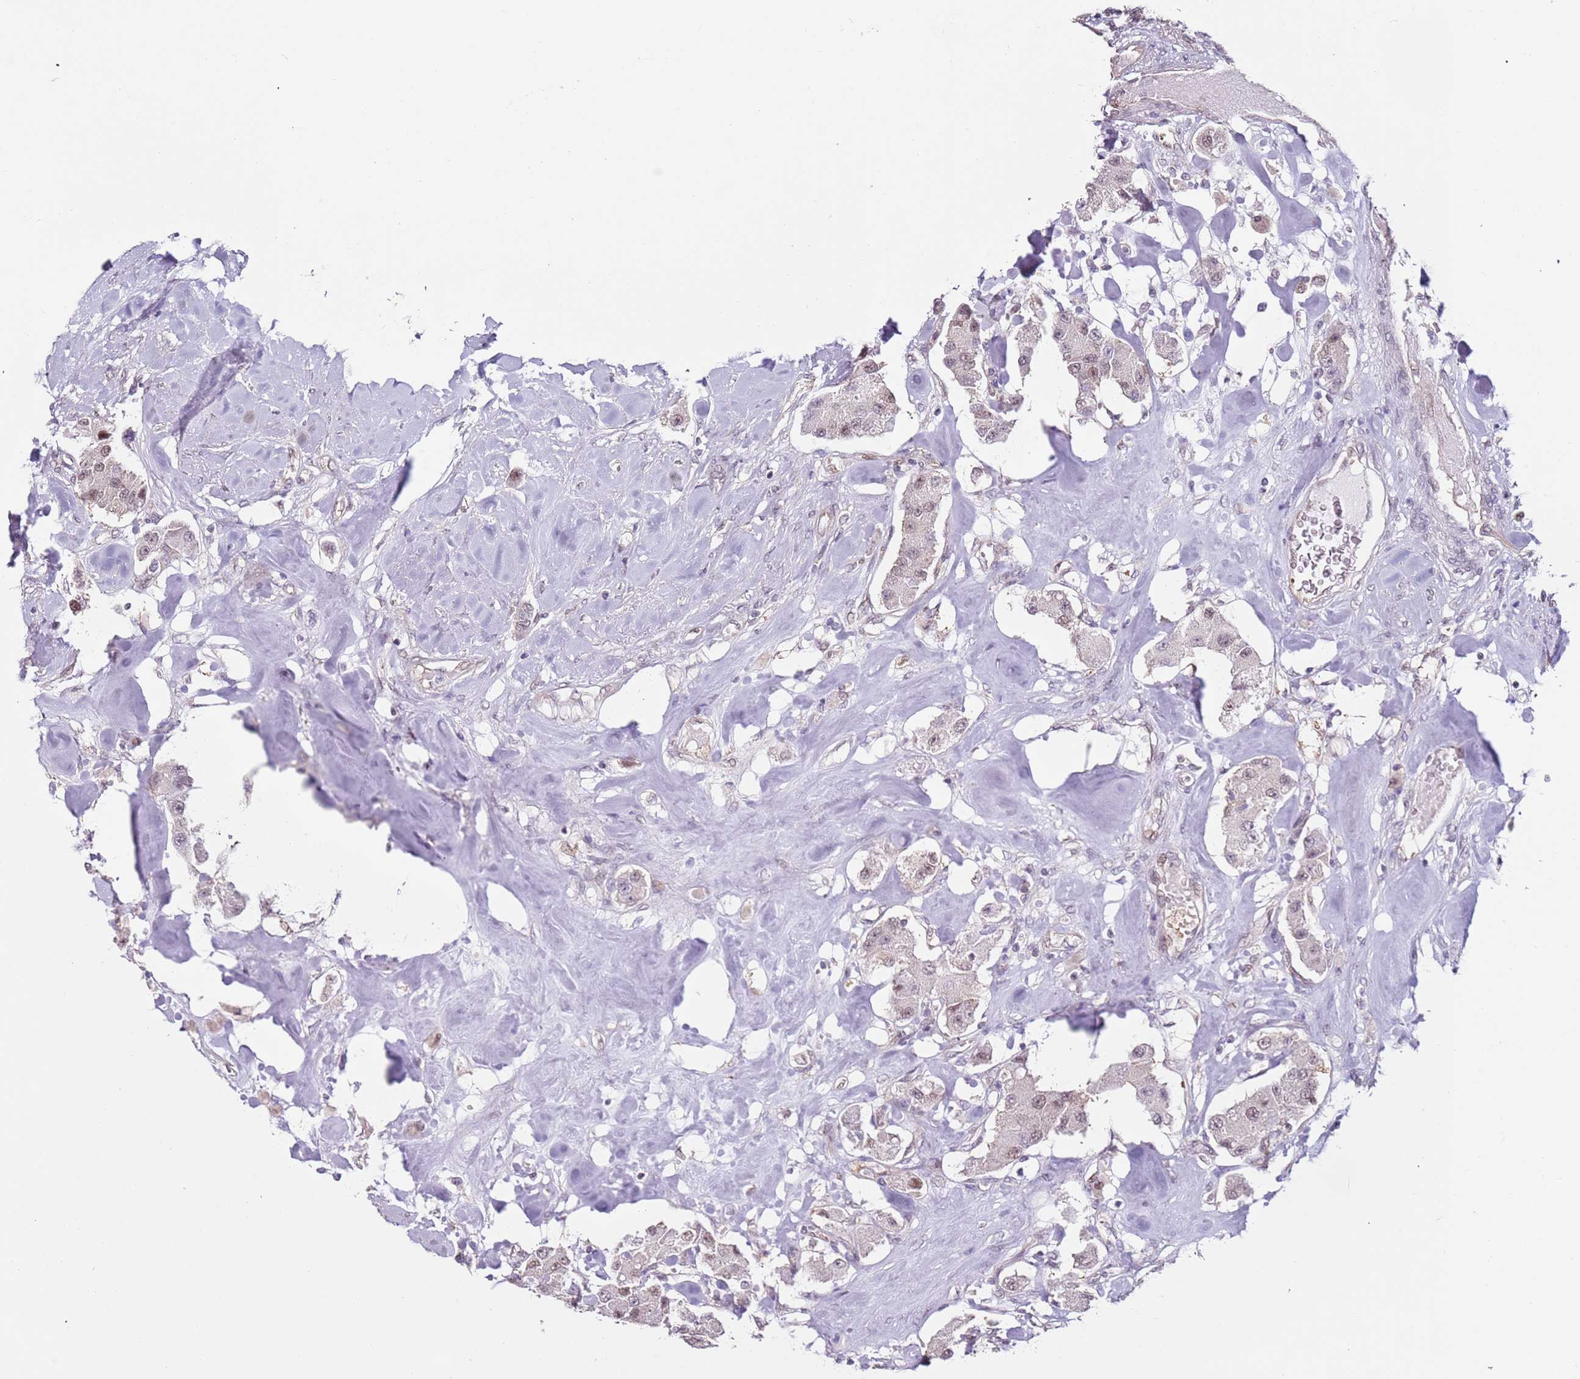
{"staining": {"intensity": "weak", "quantity": ">75%", "location": "nuclear"}, "tissue": "carcinoid", "cell_type": "Tumor cells", "image_type": "cancer", "snomed": [{"axis": "morphology", "description": "Carcinoid, malignant, NOS"}, {"axis": "topography", "description": "Pancreas"}], "caption": "Human carcinoid (malignant) stained with a protein marker reveals weak staining in tumor cells.", "gene": "PSMD4", "patient": {"sex": "male", "age": 41}}